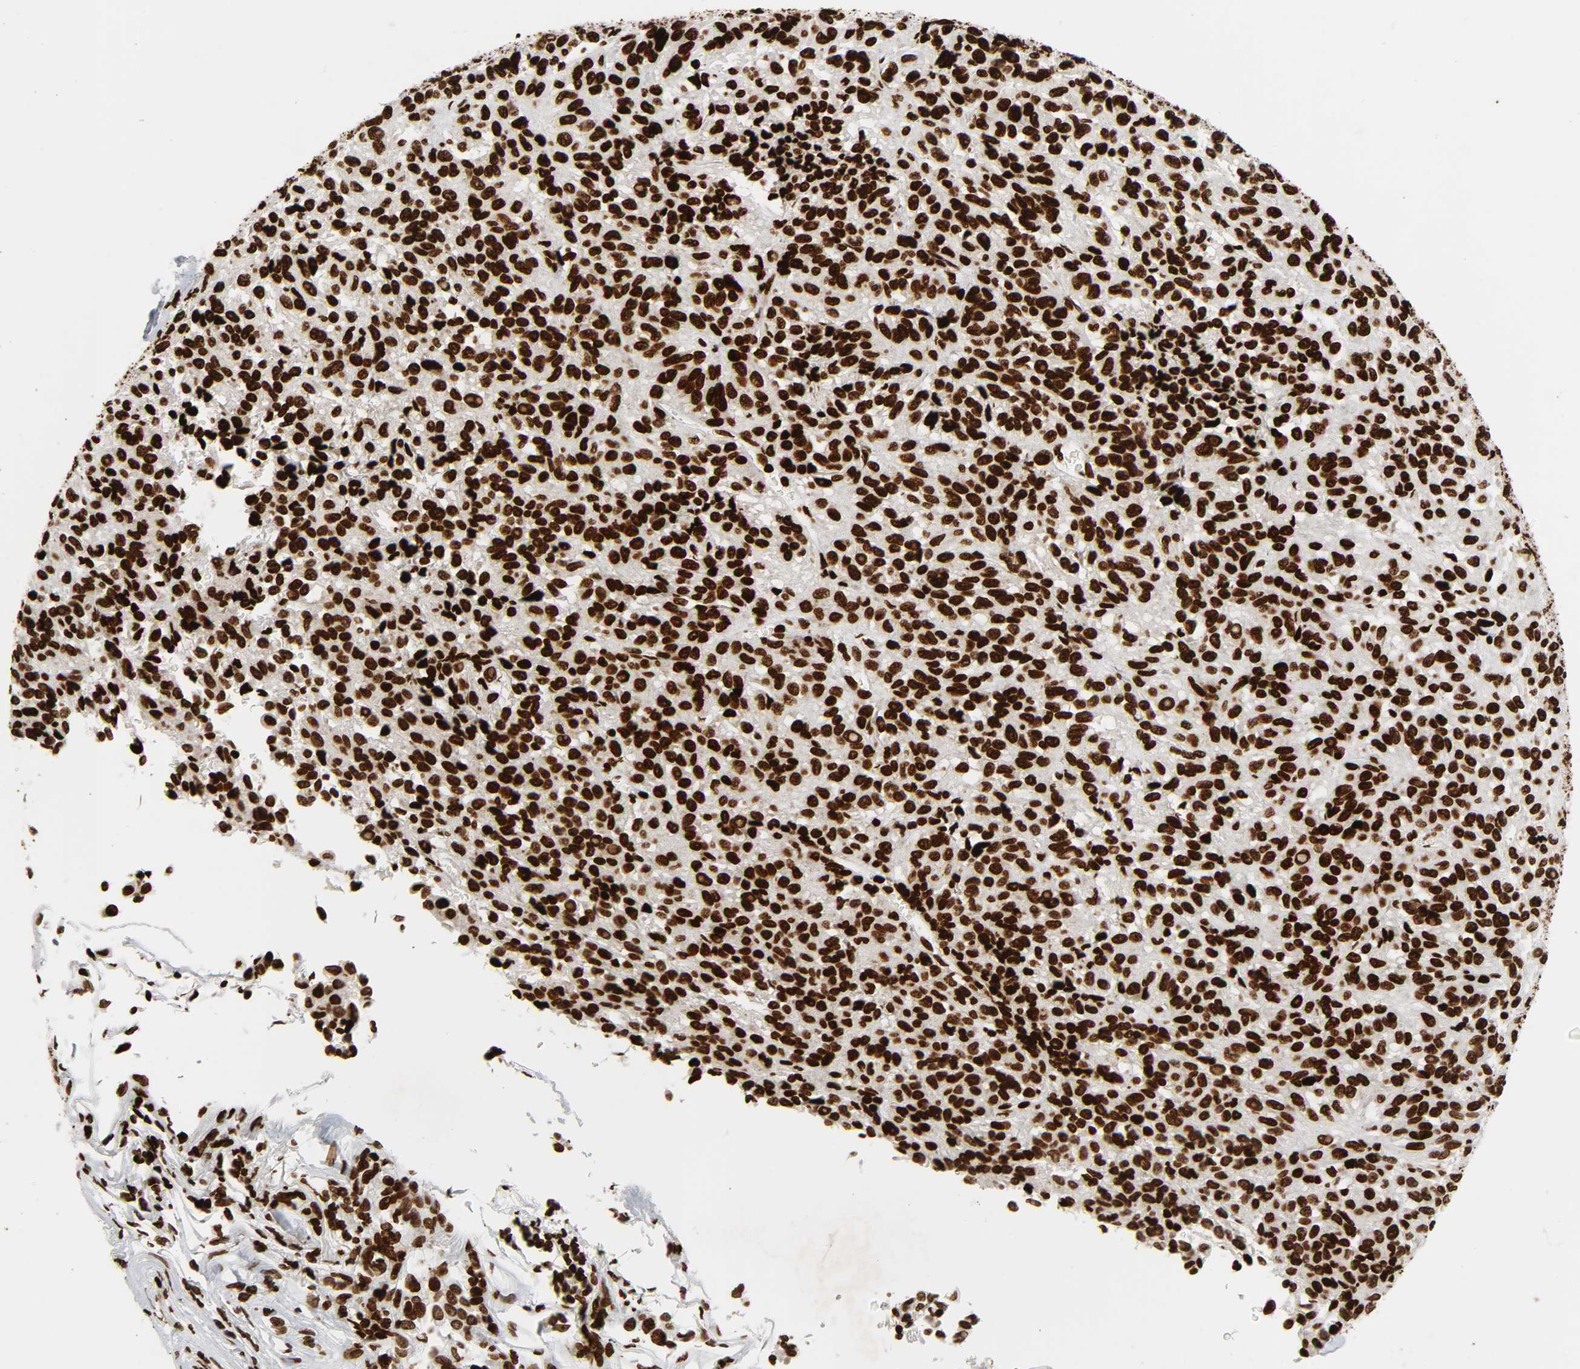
{"staining": {"intensity": "strong", "quantity": ">75%", "location": "nuclear"}, "tissue": "melanoma", "cell_type": "Tumor cells", "image_type": "cancer", "snomed": [{"axis": "morphology", "description": "Malignant melanoma, Metastatic site"}, {"axis": "topography", "description": "Lung"}], "caption": "Strong nuclear expression is identified in approximately >75% of tumor cells in malignant melanoma (metastatic site). Using DAB (brown) and hematoxylin (blue) stains, captured at high magnification using brightfield microscopy.", "gene": "RXRA", "patient": {"sex": "male", "age": 64}}